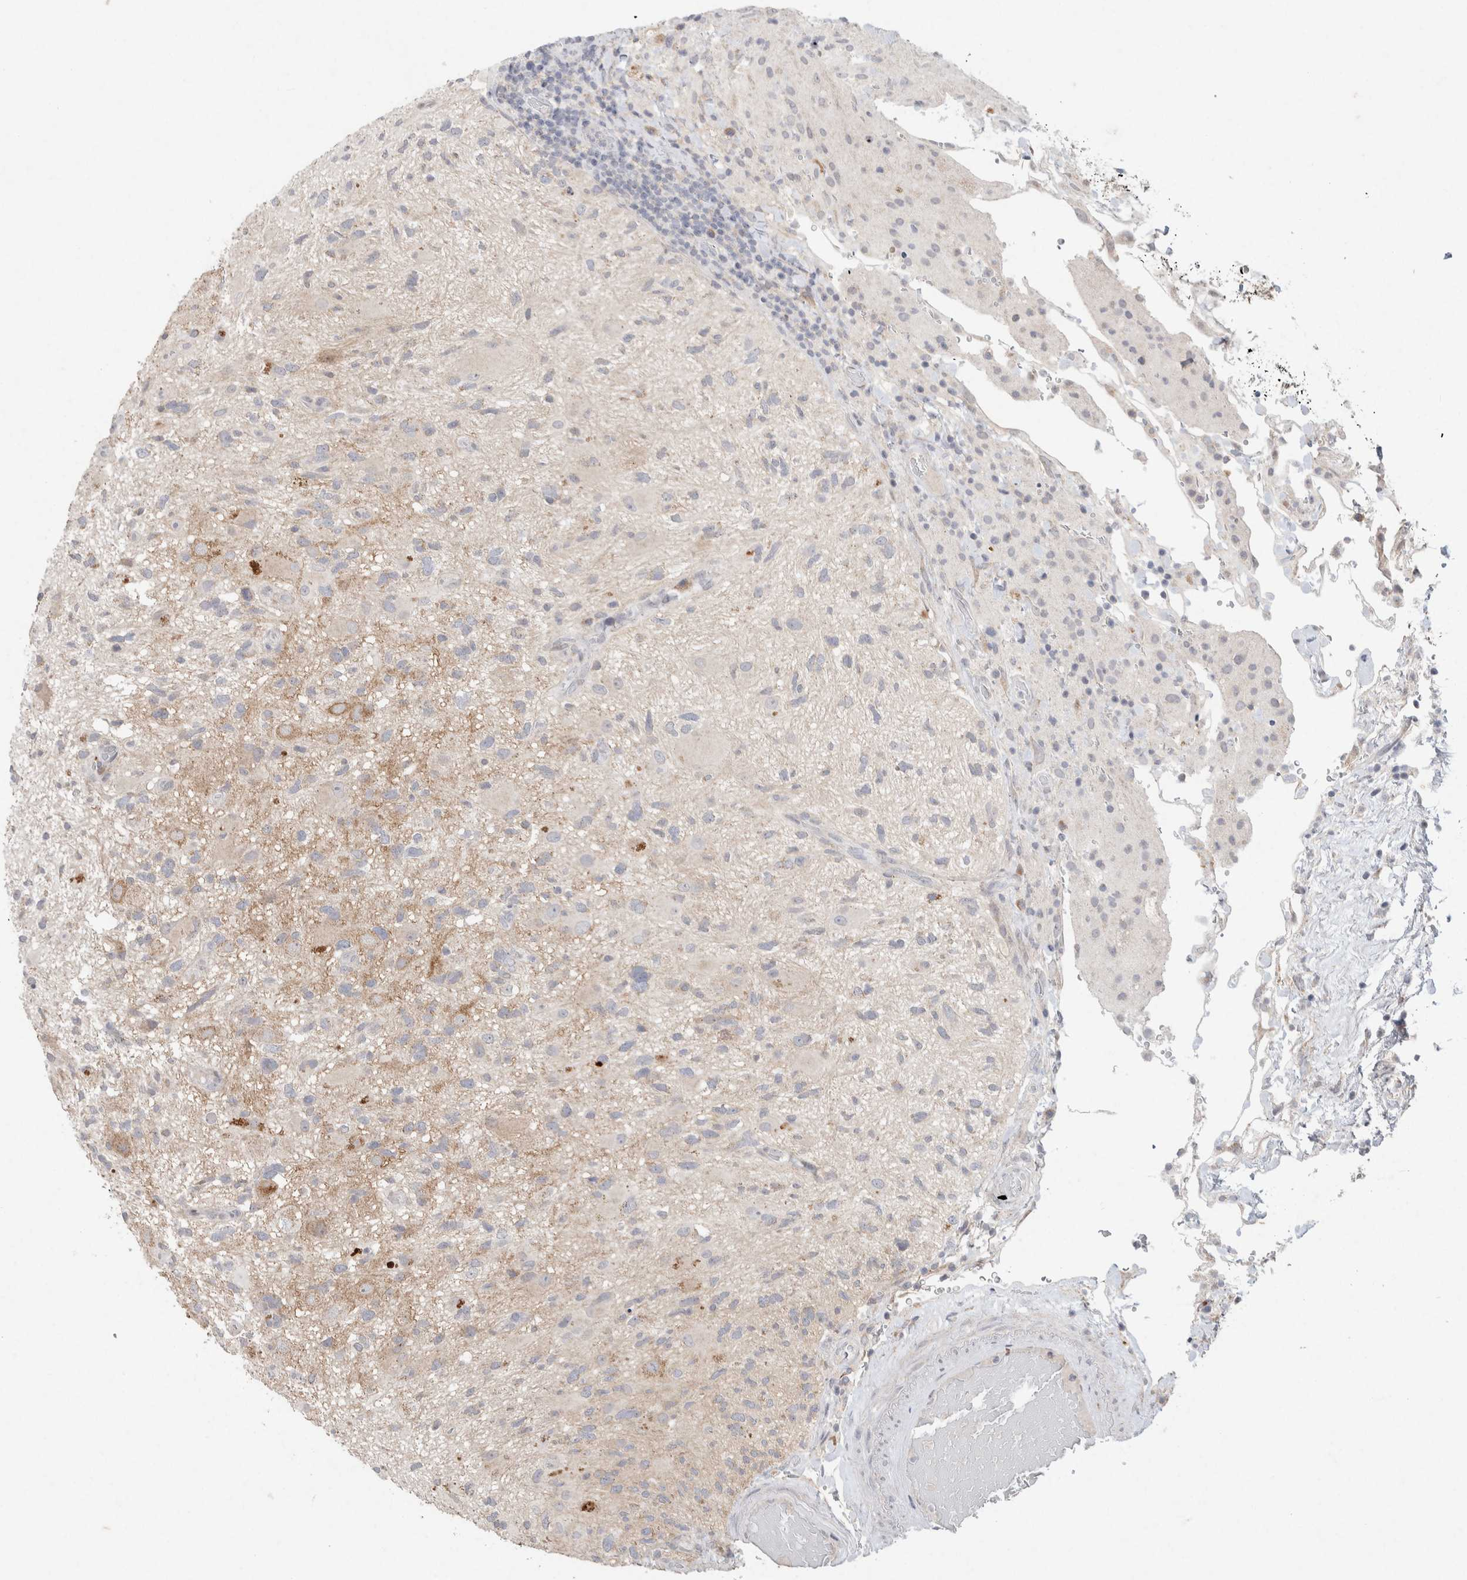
{"staining": {"intensity": "negative", "quantity": "none", "location": "none"}, "tissue": "glioma", "cell_type": "Tumor cells", "image_type": "cancer", "snomed": [{"axis": "morphology", "description": "Glioma, malignant, High grade"}, {"axis": "topography", "description": "Brain"}], "caption": "DAB (3,3'-diaminobenzidine) immunohistochemical staining of glioma displays no significant expression in tumor cells.", "gene": "CMTM4", "patient": {"sex": "male", "age": 33}}